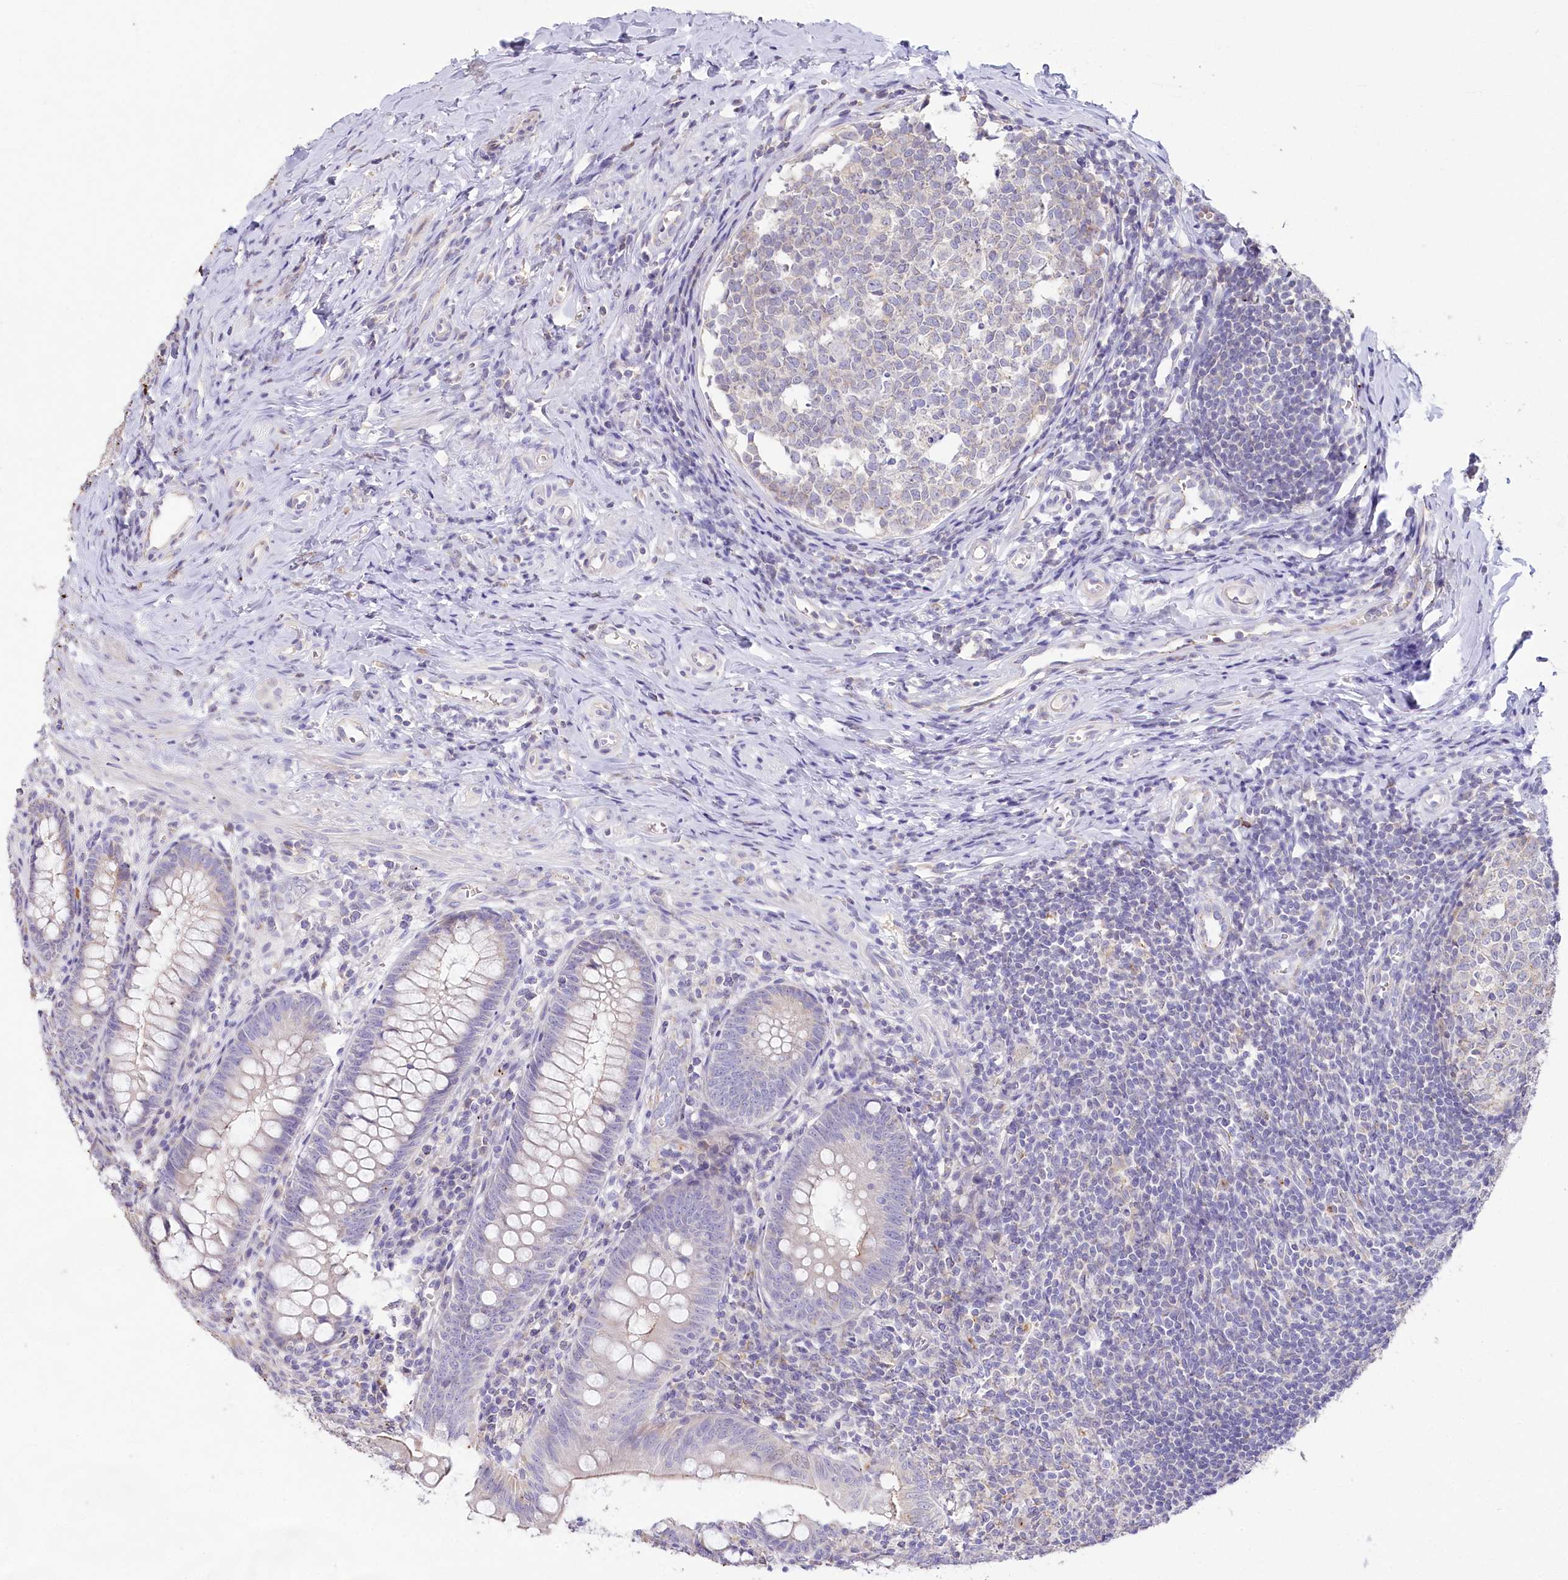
{"staining": {"intensity": "negative", "quantity": "none", "location": "none"}, "tissue": "appendix", "cell_type": "Glandular cells", "image_type": "normal", "snomed": [{"axis": "morphology", "description": "Normal tissue, NOS"}, {"axis": "topography", "description": "Appendix"}], "caption": "An IHC image of benign appendix is shown. There is no staining in glandular cells of appendix.", "gene": "SLC6A11", "patient": {"sex": "male", "age": 14}}